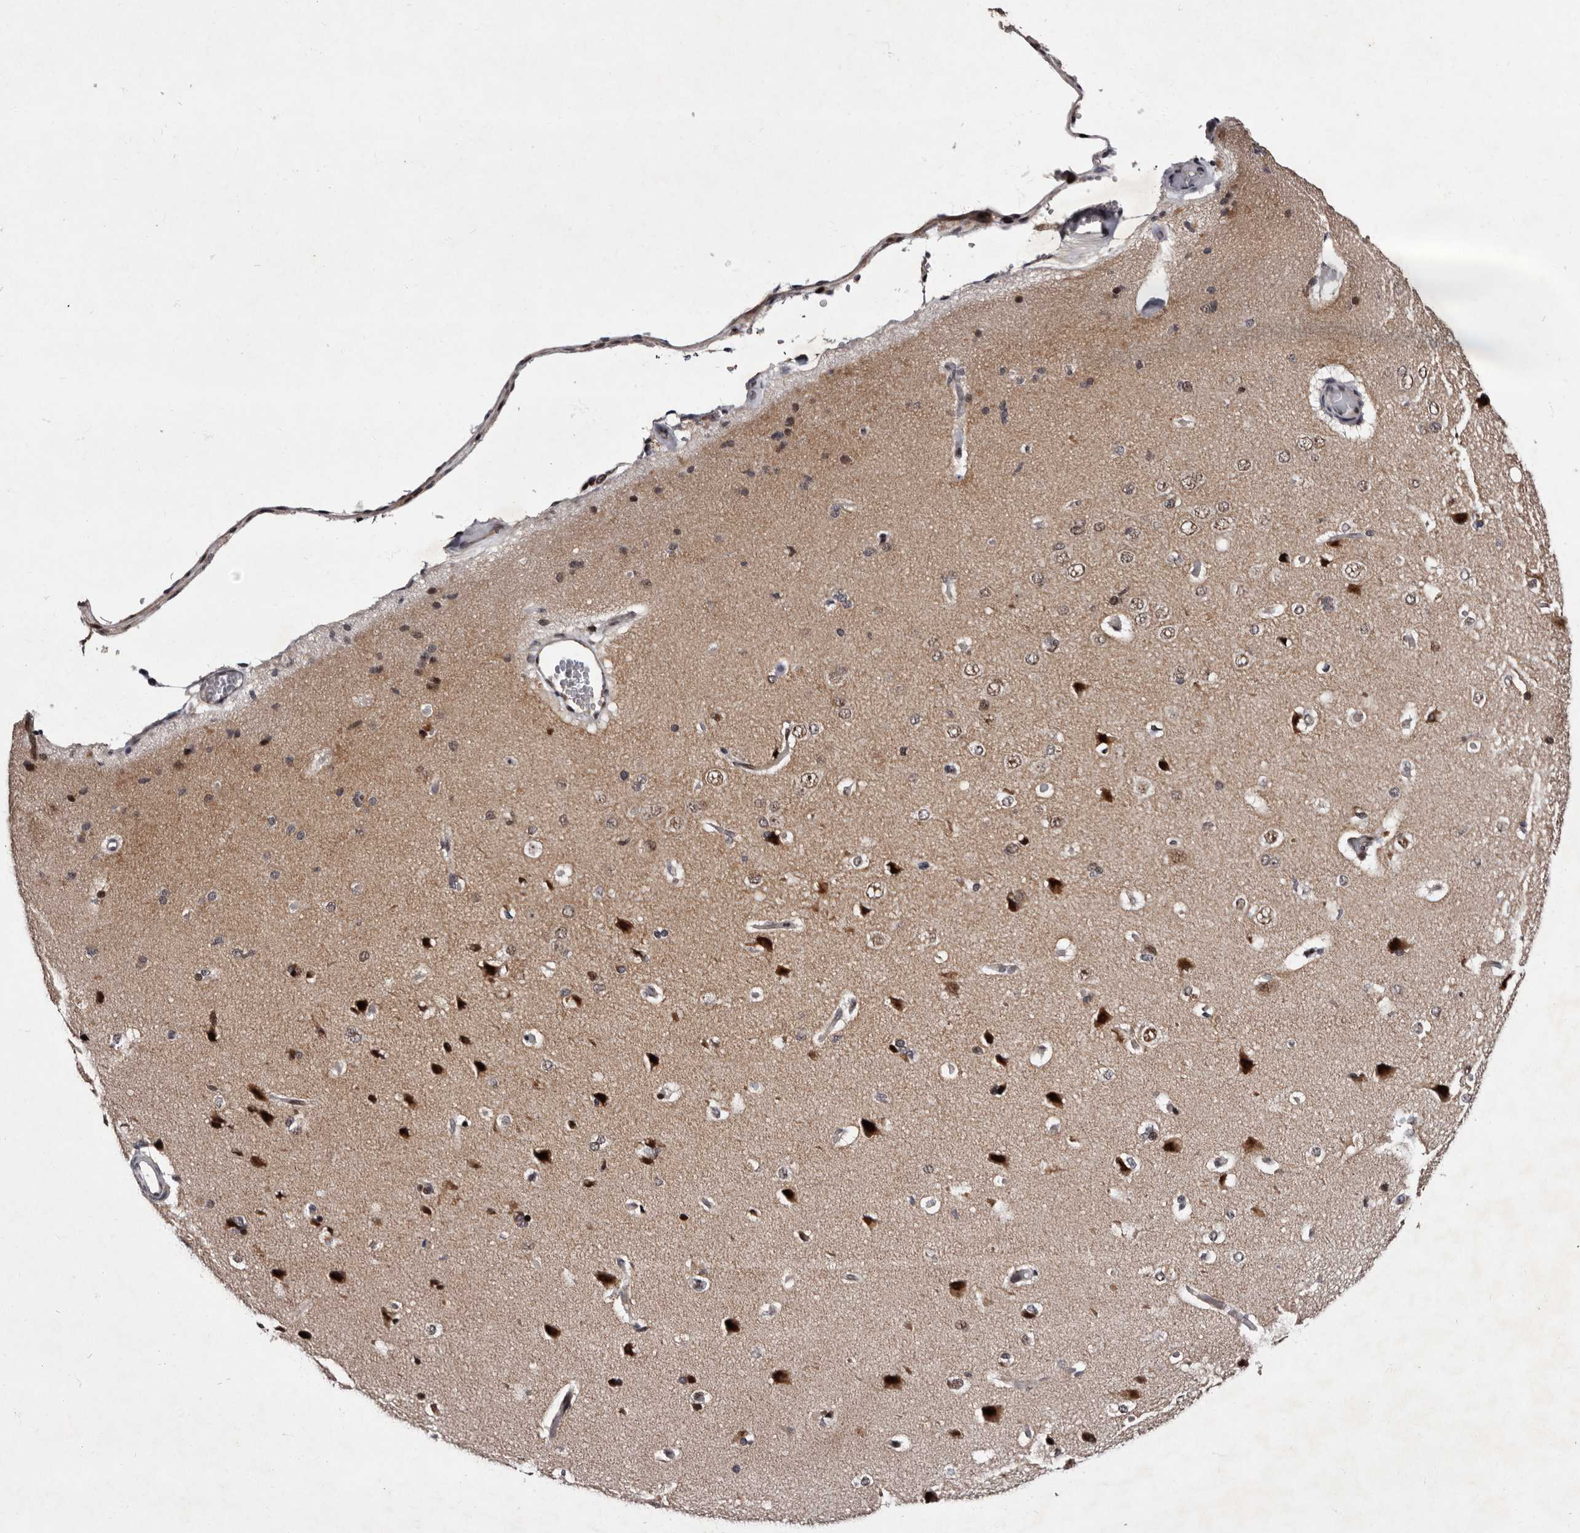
{"staining": {"intensity": "moderate", "quantity": ">75%", "location": "nuclear"}, "tissue": "cerebral cortex", "cell_type": "Endothelial cells", "image_type": "normal", "snomed": [{"axis": "morphology", "description": "Normal tissue, NOS"}, {"axis": "topography", "description": "Cerebral cortex"}], "caption": "High-magnification brightfield microscopy of unremarkable cerebral cortex stained with DAB (3,3'-diaminobenzidine) (brown) and counterstained with hematoxylin (blue). endothelial cells exhibit moderate nuclear expression is present in about>75% of cells.", "gene": "TNKS", "patient": {"sex": "male", "age": 62}}